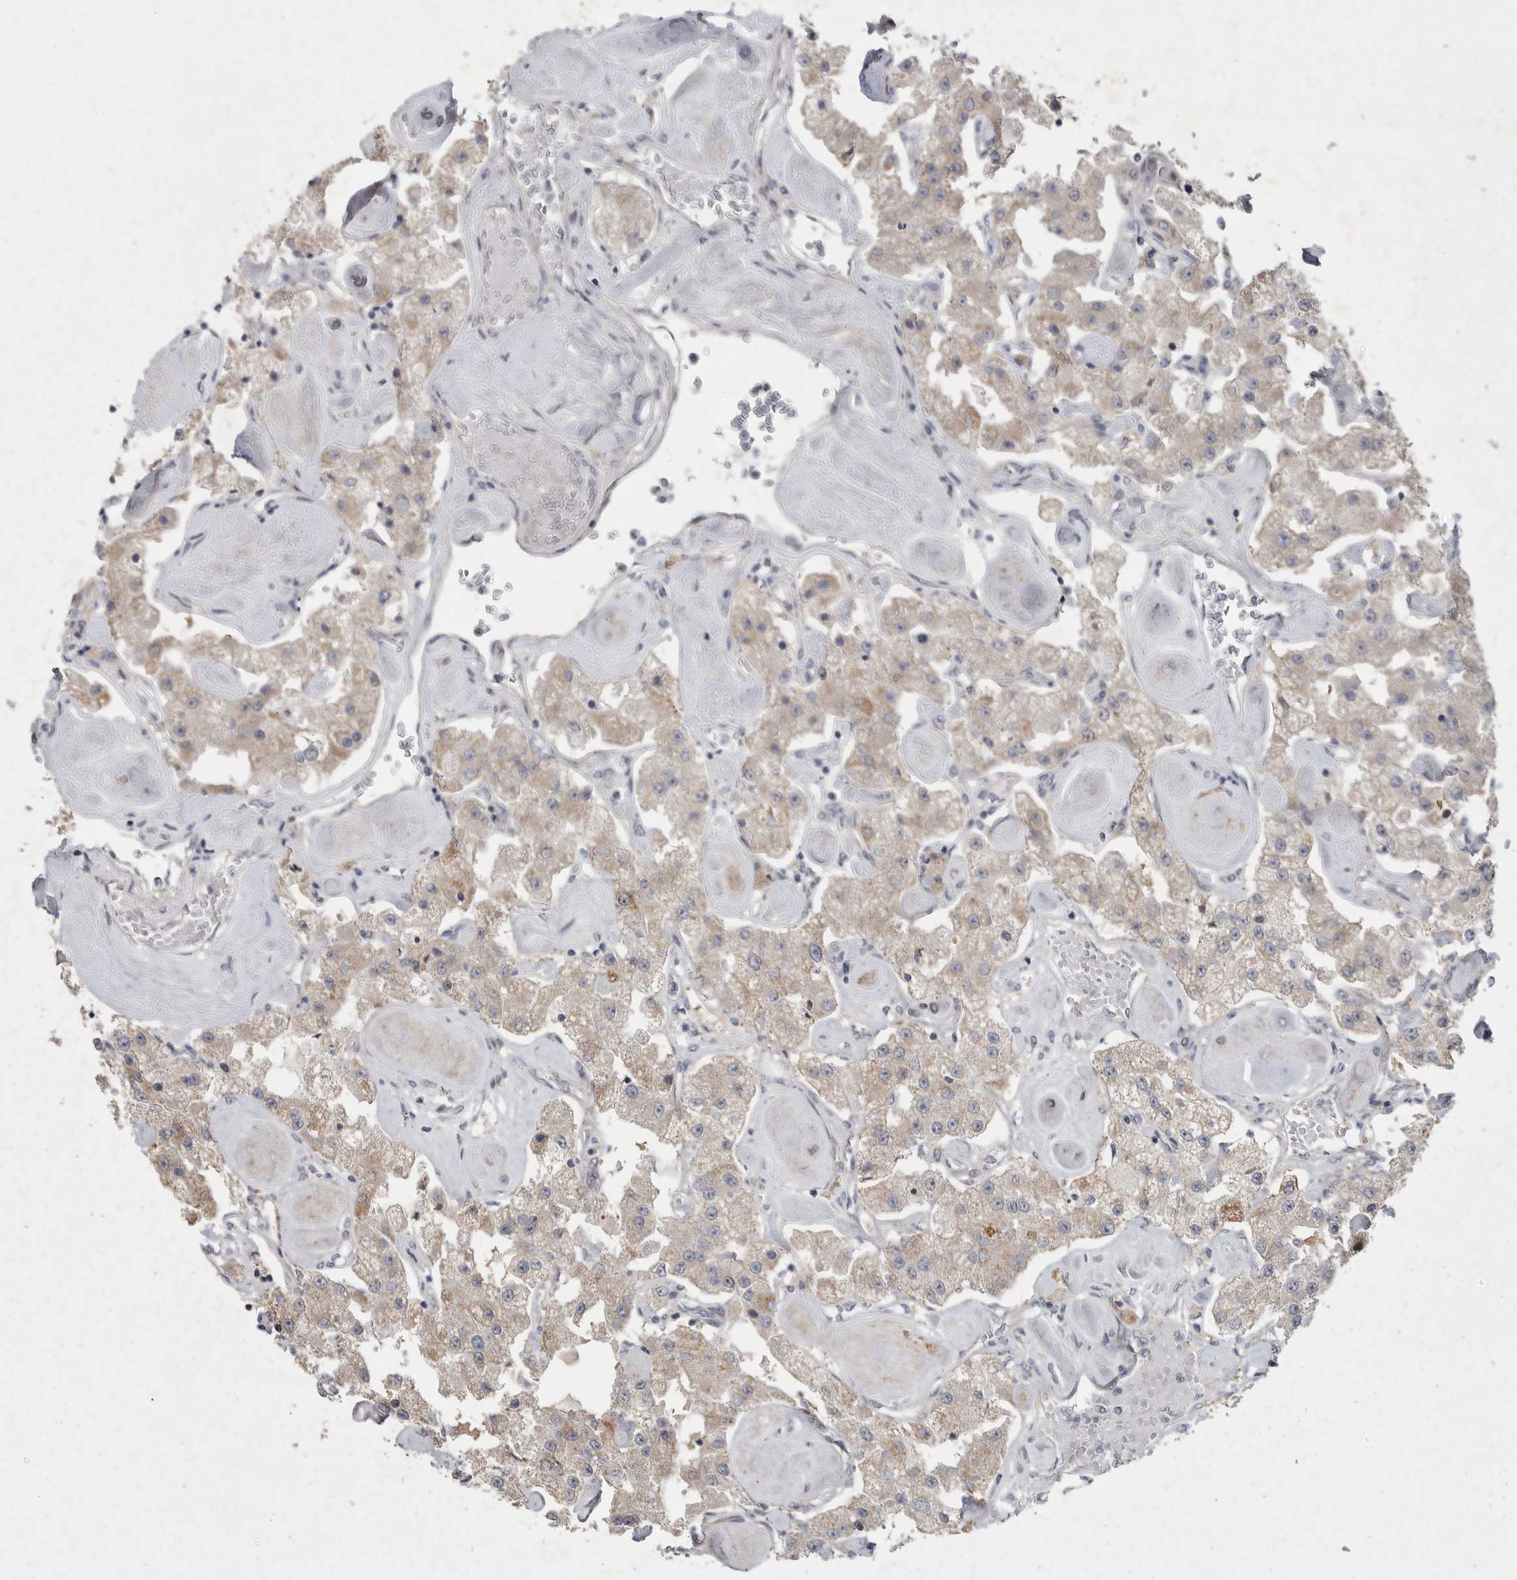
{"staining": {"intensity": "weak", "quantity": "25%-75%", "location": "cytoplasmic/membranous"}, "tissue": "carcinoid", "cell_type": "Tumor cells", "image_type": "cancer", "snomed": [{"axis": "morphology", "description": "Carcinoid, malignant, NOS"}, {"axis": "topography", "description": "Pancreas"}], "caption": "Immunohistochemistry (IHC) of human carcinoid (malignant) shows low levels of weak cytoplasmic/membranous expression in about 25%-75% of tumor cells.", "gene": "FBXO43", "patient": {"sex": "male", "age": 41}}